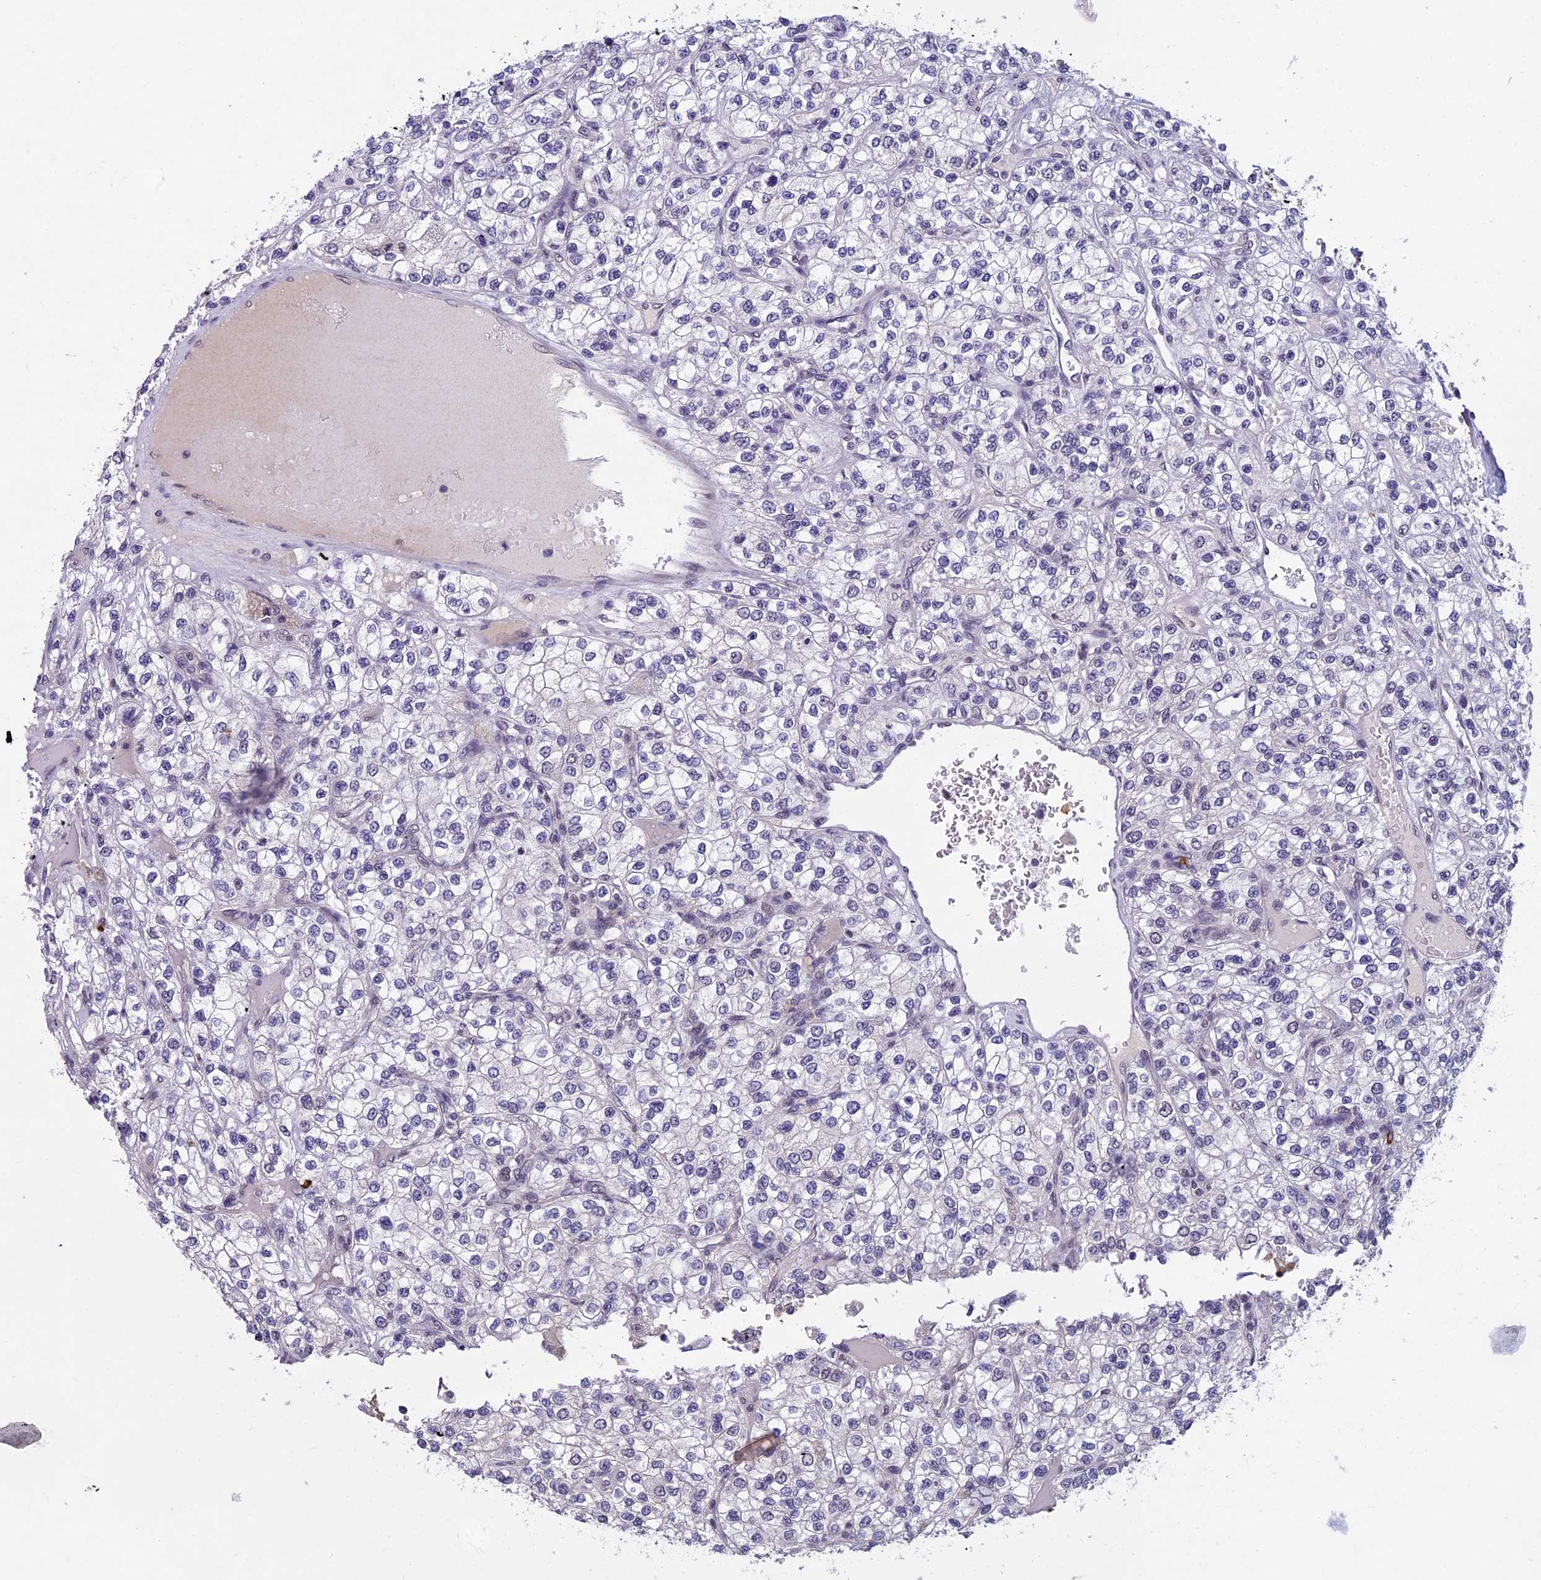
{"staining": {"intensity": "negative", "quantity": "none", "location": "none"}, "tissue": "renal cancer", "cell_type": "Tumor cells", "image_type": "cancer", "snomed": [{"axis": "morphology", "description": "Adenocarcinoma, NOS"}, {"axis": "topography", "description": "Kidney"}], "caption": "The immunohistochemistry histopathology image has no significant expression in tumor cells of adenocarcinoma (renal) tissue.", "gene": "RNF40", "patient": {"sex": "male", "age": 80}}